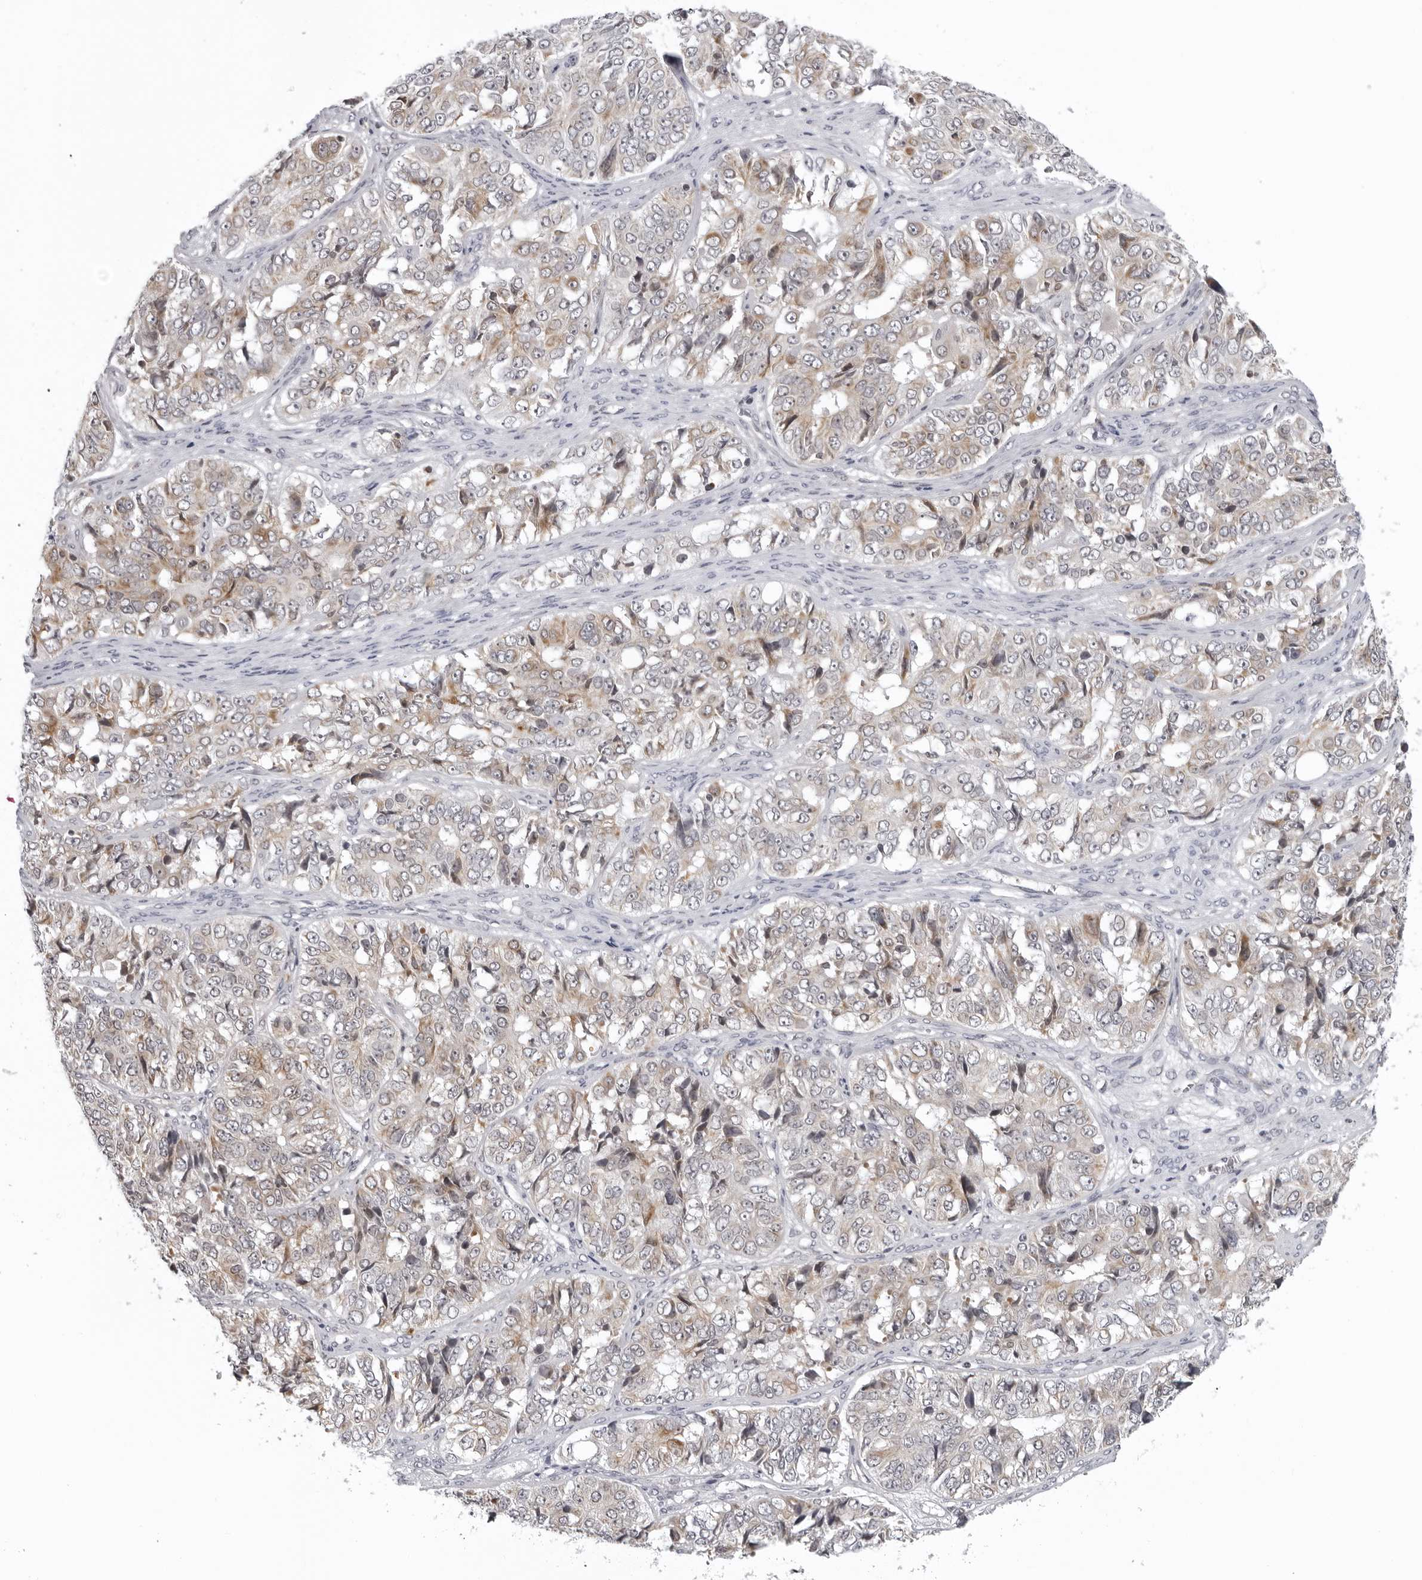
{"staining": {"intensity": "weak", "quantity": "25%-75%", "location": "cytoplasmic/membranous"}, "tissue": "ovarian cancer", "cell_type": "Tumor cells", "image_type": "cancer", "snomed": [{"axis": "morphology", "description": "Carcinoma, endometroid"}, {"axis": "topography", "description": "Ovary"}], "caption": "Protein staining exhibits weak cytoplasmic/membranous positivity in about 25%-75% of tumor cells in ovarian cancer (endometroid carcinoma). (DAB IHC with brightfield microscopy, high magnification).", "gene": "MRPS15", "patient": {"sex": "female", "age": 51}}